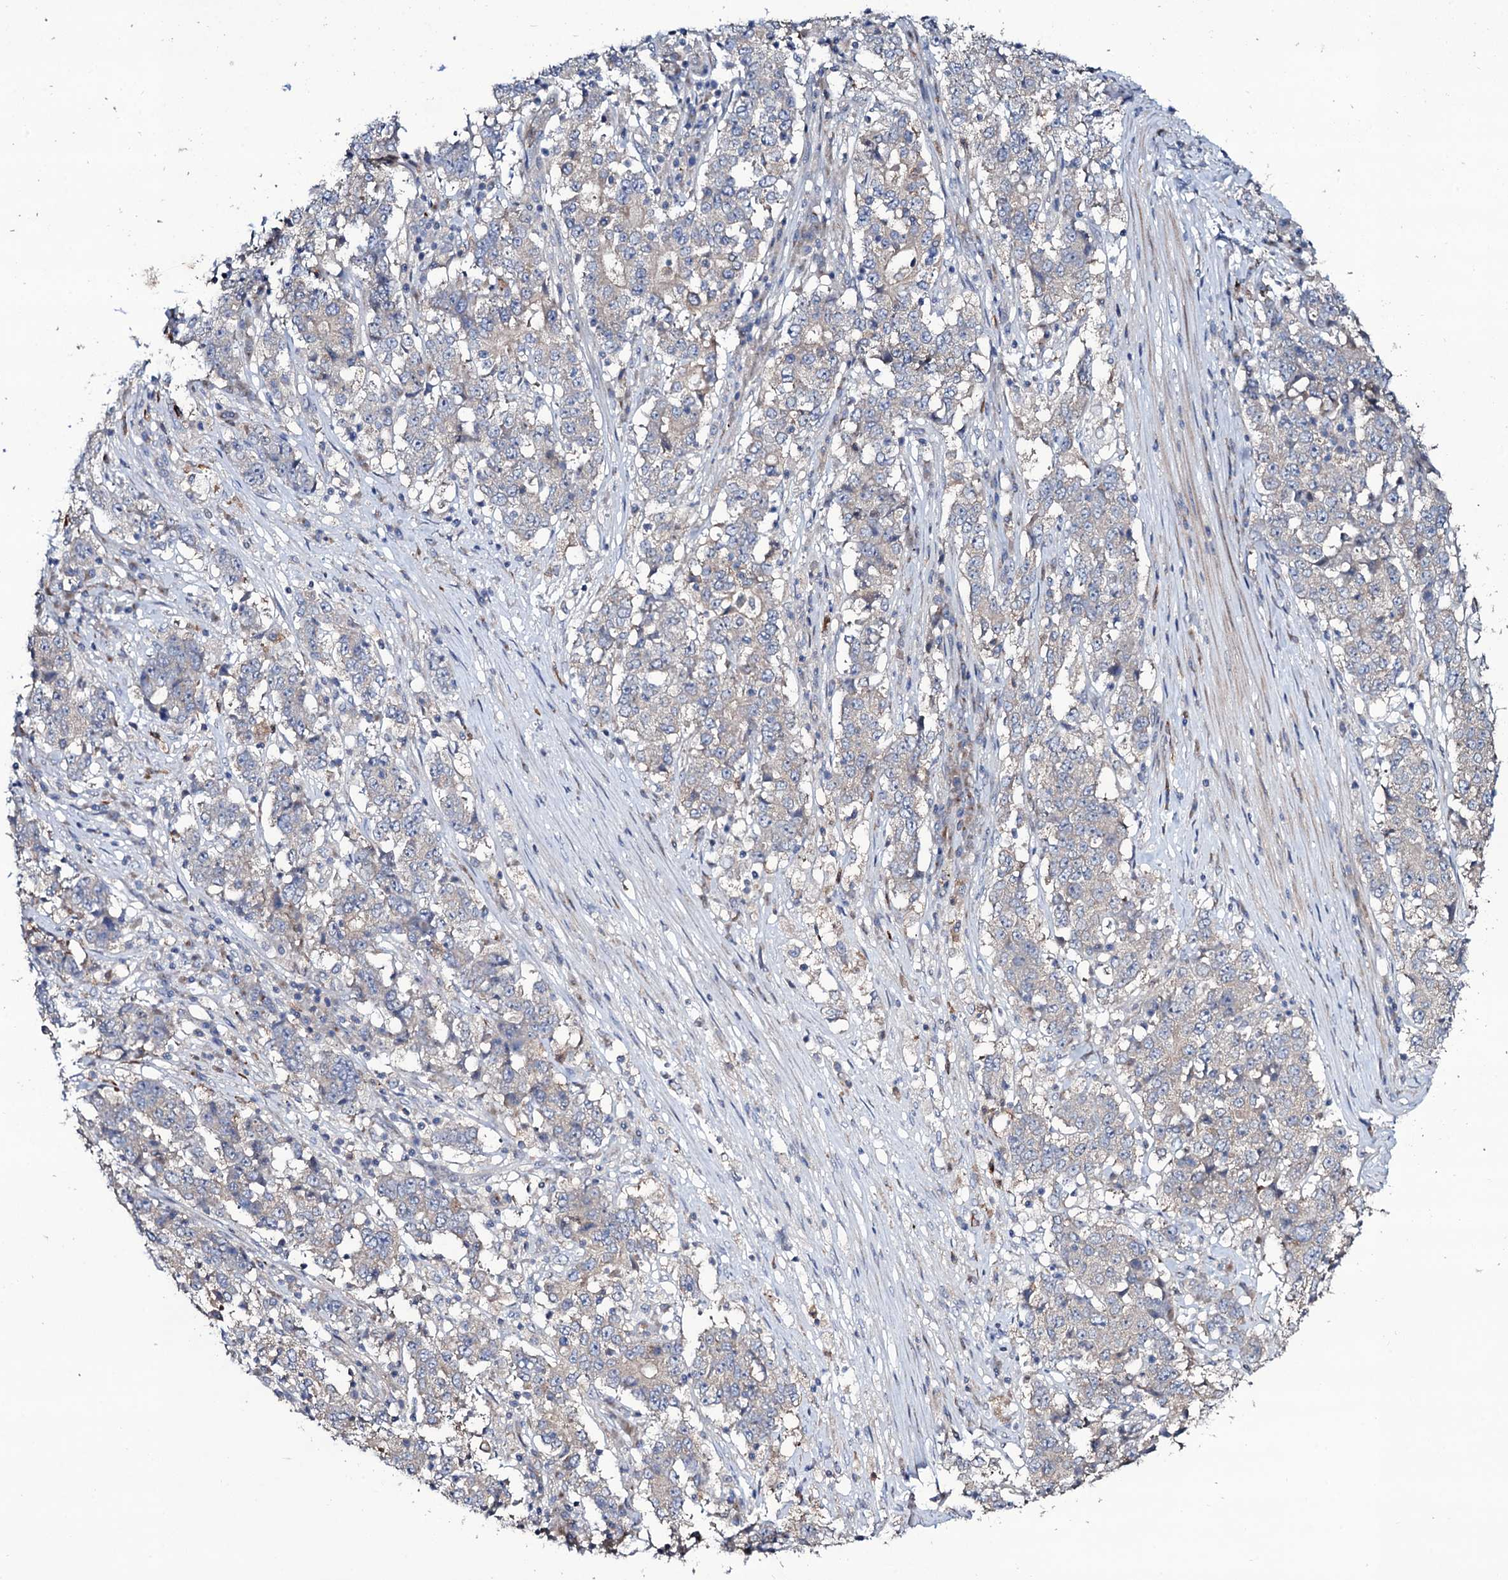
{"staining": {"intensity": "negative", "quantity": "none", "location": "none"}, "tissue": "stomach cancer", "cell_type": "Tumor cells", "image_type": "cancer", "snomed": [{"axis": "morphology", "description": "Adenocarcinoma, NOS"}, {"axis": "topography", "description": "Stomach"}], "caption": "Histopathology image shows no protein positivity in tumor cells of stomach adenocarcinoma tissue.", "gene": "COG6", "patient": {"sex": "male", "age": 59}}